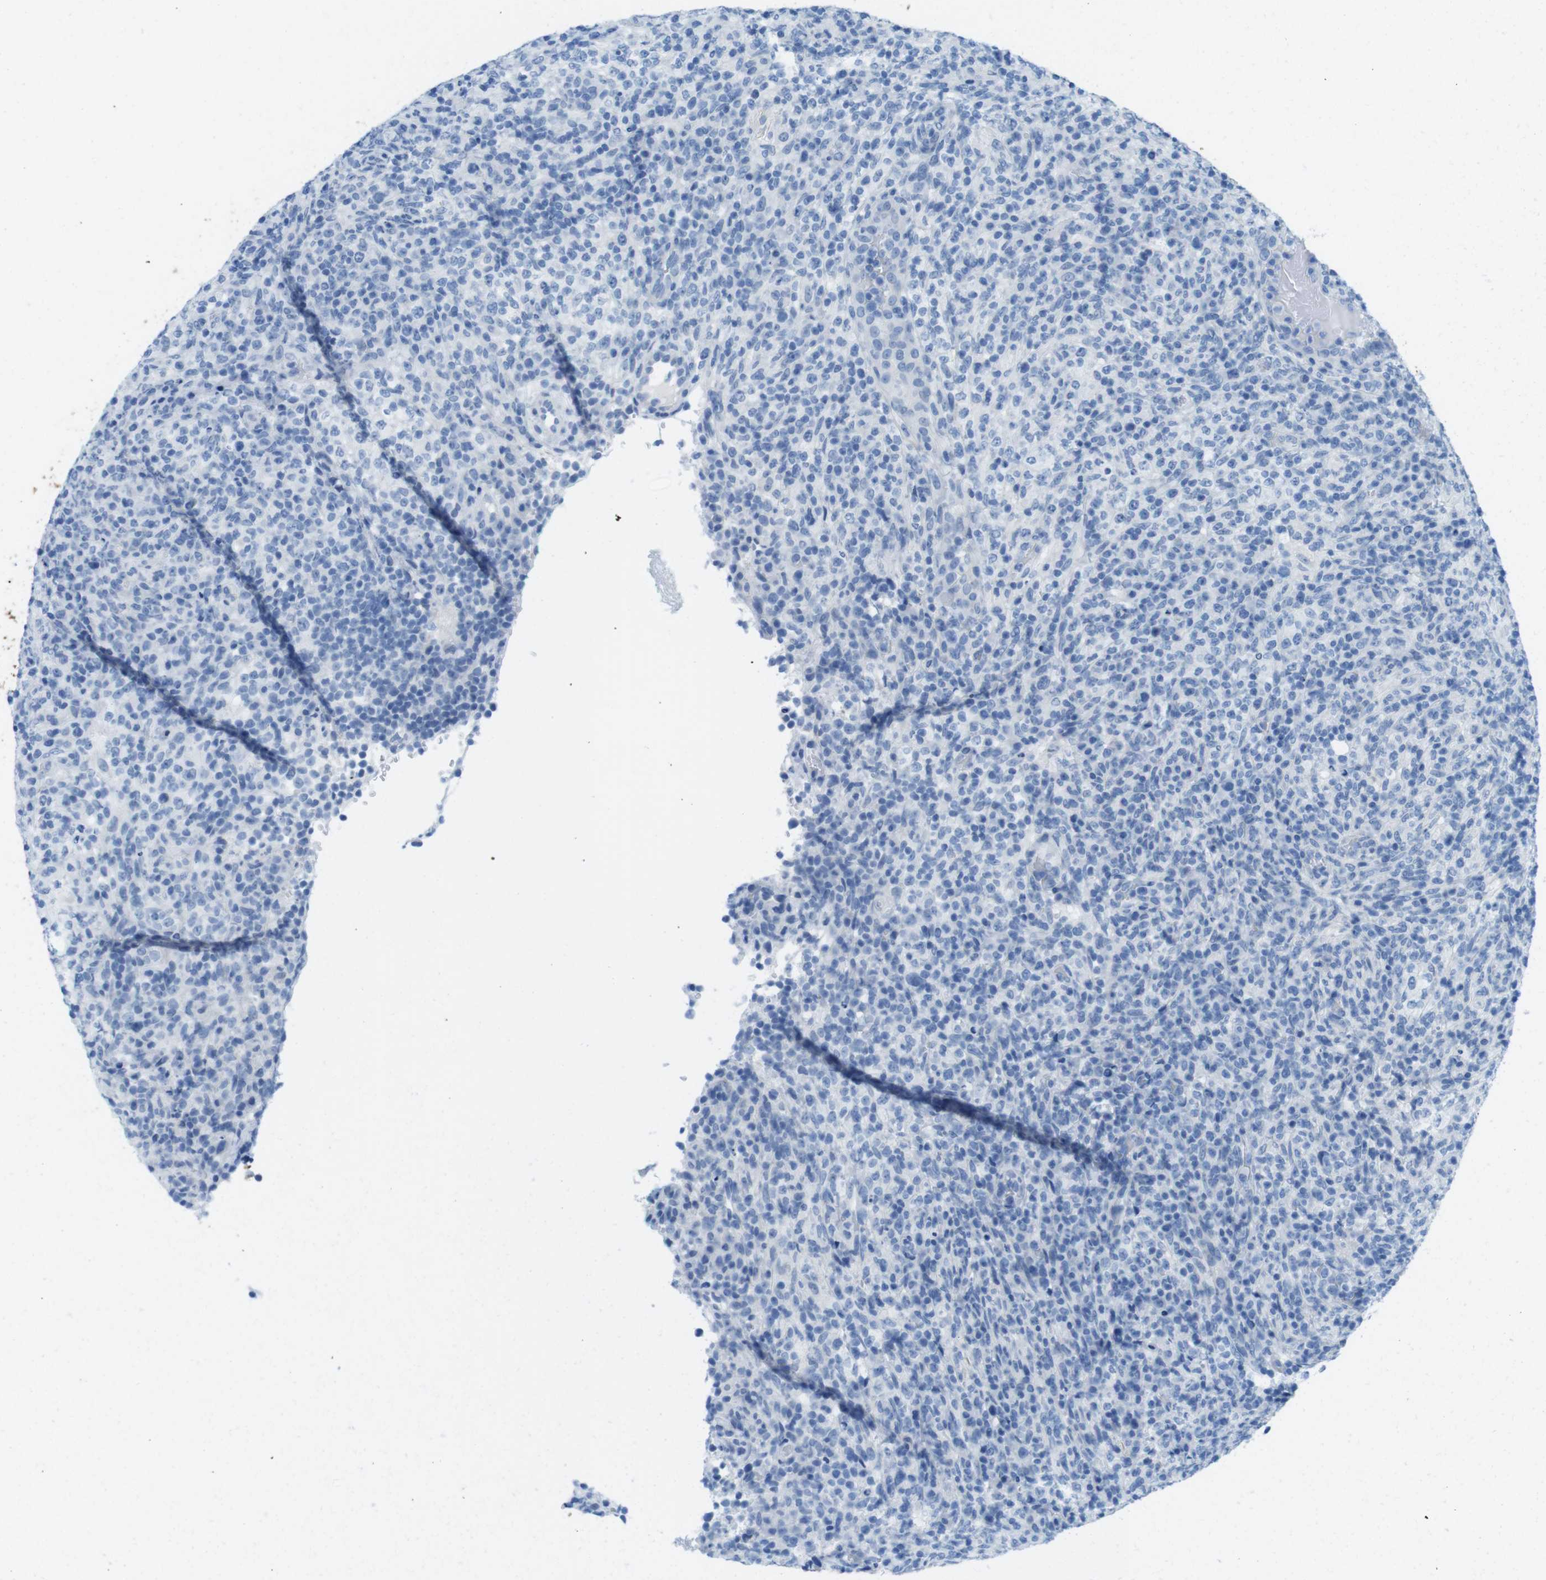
{"staining": {"intensity": "negative", "quantity": "none", "location": "none"}, "tissue": "lymphoma", "cell_type": "Tumor cells", "image_type": "cancer", "snomed": [{"axis": "morphology", "description": "Malignant lymphoma, non-Hodgkin's type, High grade"}, {"axis": "topography", "description": "Lymph node"}], "caption": "High magnification brightfield microscopy of malignant lymphoma, non-Hodgkin's type (high-grade) stained with DAB (3,3'-diaminobenzidine) (brown) and counterstained with hematoxylin (blue): tumor cells show no significant positivity.", "gene": "GAP43", "patient": {"sex": "female", "age": 76}}